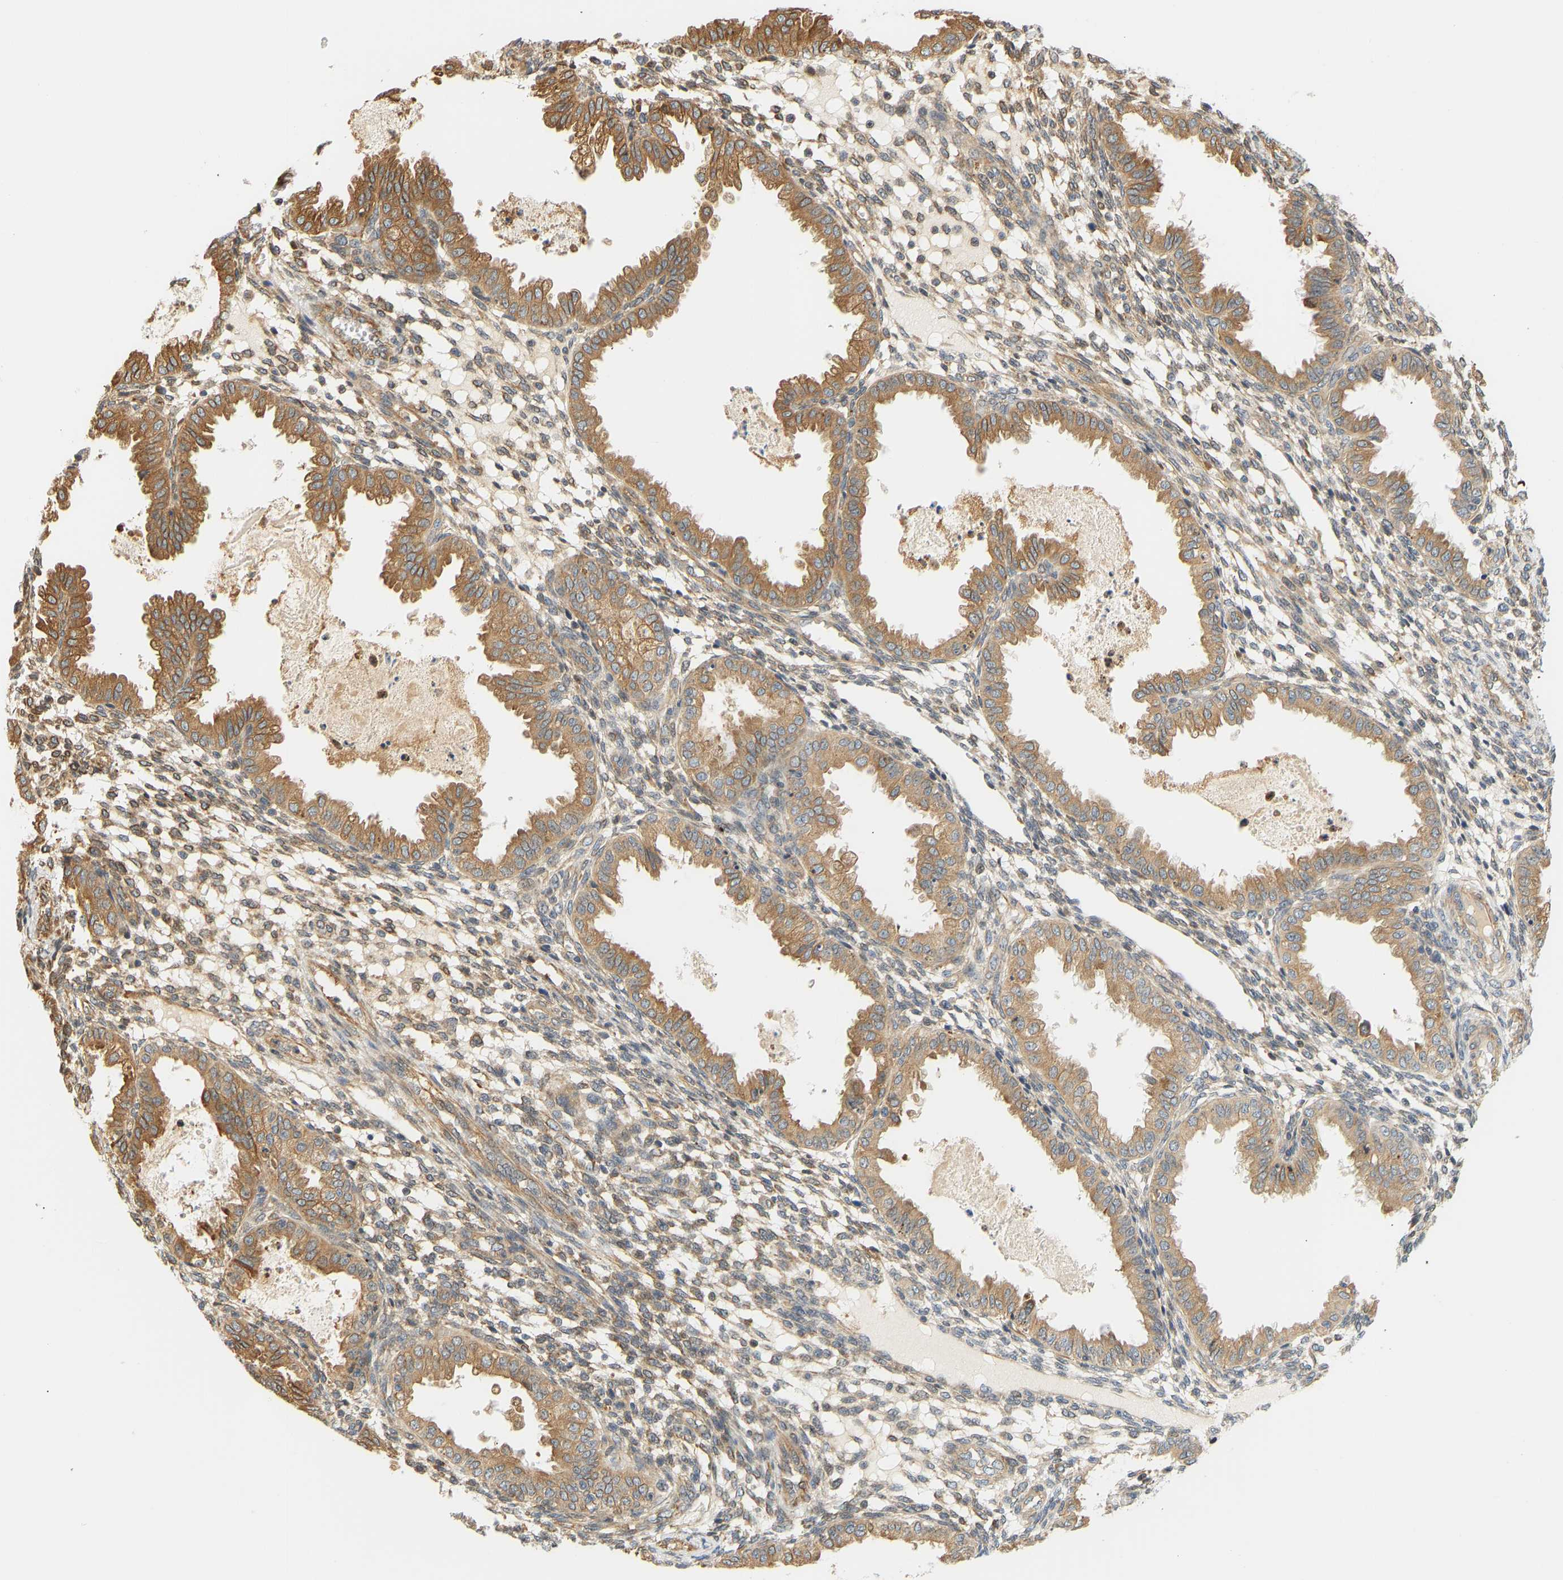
{"staining": {"intensity": "weak", "quantity": ">75%", "location": "cytoplasmic/membranous"}, "tissue": "endometrium", "cell_type": "Cells in endometrial stroma", "image_type": "normal", "snomed": [{"axis": "morphology", "description": "Normal tissue, NOS"}, {"axis": "topography", "description": "Endometrium"}], "caption": "Cells in endometrial stroma exhibit weak cytoplasmic/membranous expression in about >75% of cells in unremarkable endometrium. Ihc stains the protein of interest in brown and the nuclei are stained blue.", "gene": "CEP57", "patient": {"sex": "female", "age": 33}}